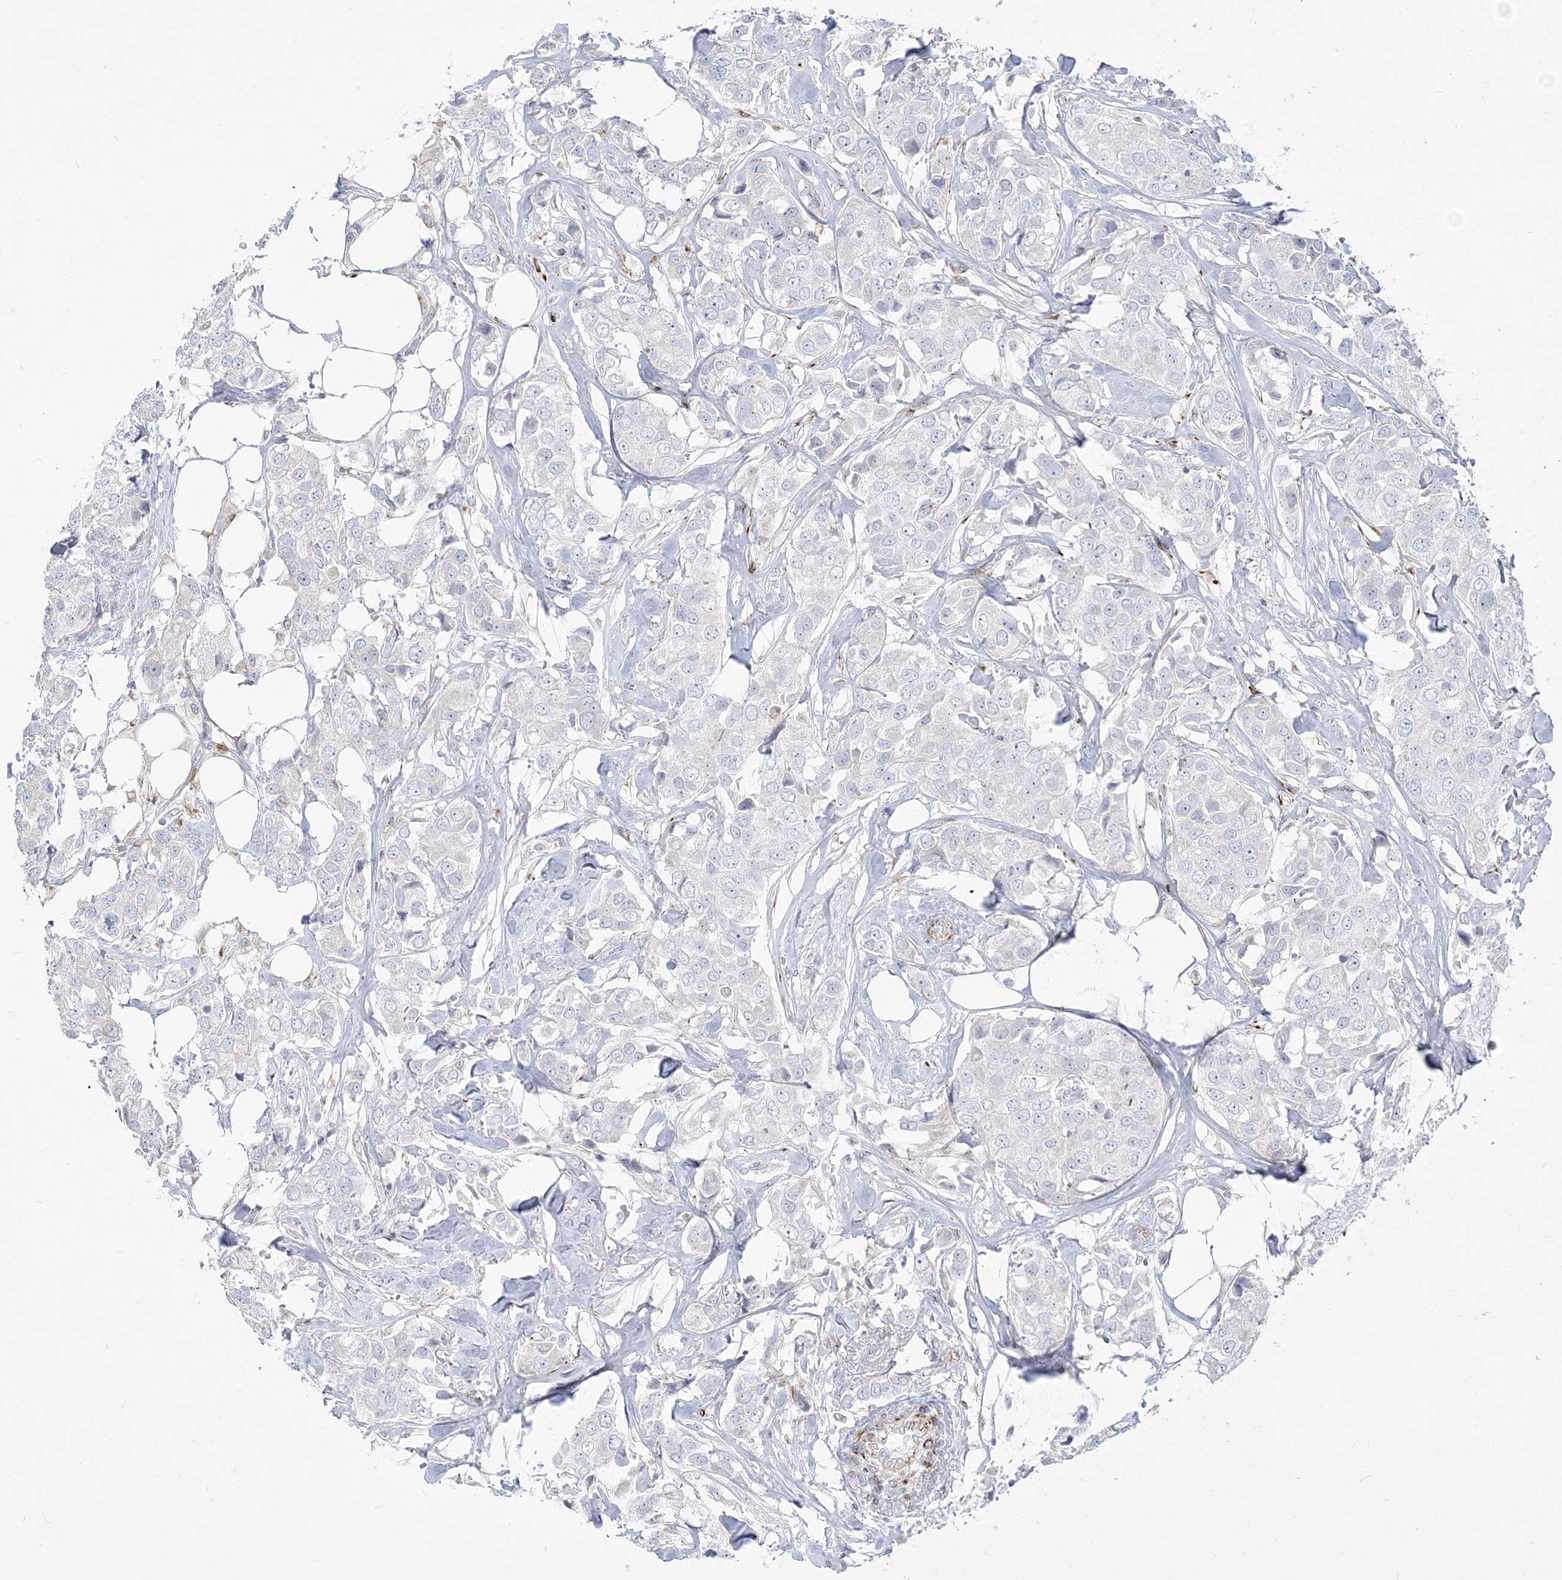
{"staining": {"intensity": "negative", "quantity": "none", "location": "none"}, "tissue": "breast cancer", "cell_type": "Tumor cells", "image_type": "cancer", "snomed": [{"axis": "morphology", "description": "Duct carcinoma"}, {"axis": "topography", "description": "Breast"}], "caption": "IHC histopathology image of neoplastic tissue: breast intraductal carcinoma stained with DAB displays no significant protein positivity in tumor cells.", "gene": "GPAT2", "patient": {"sex": "female", "age": 80}}